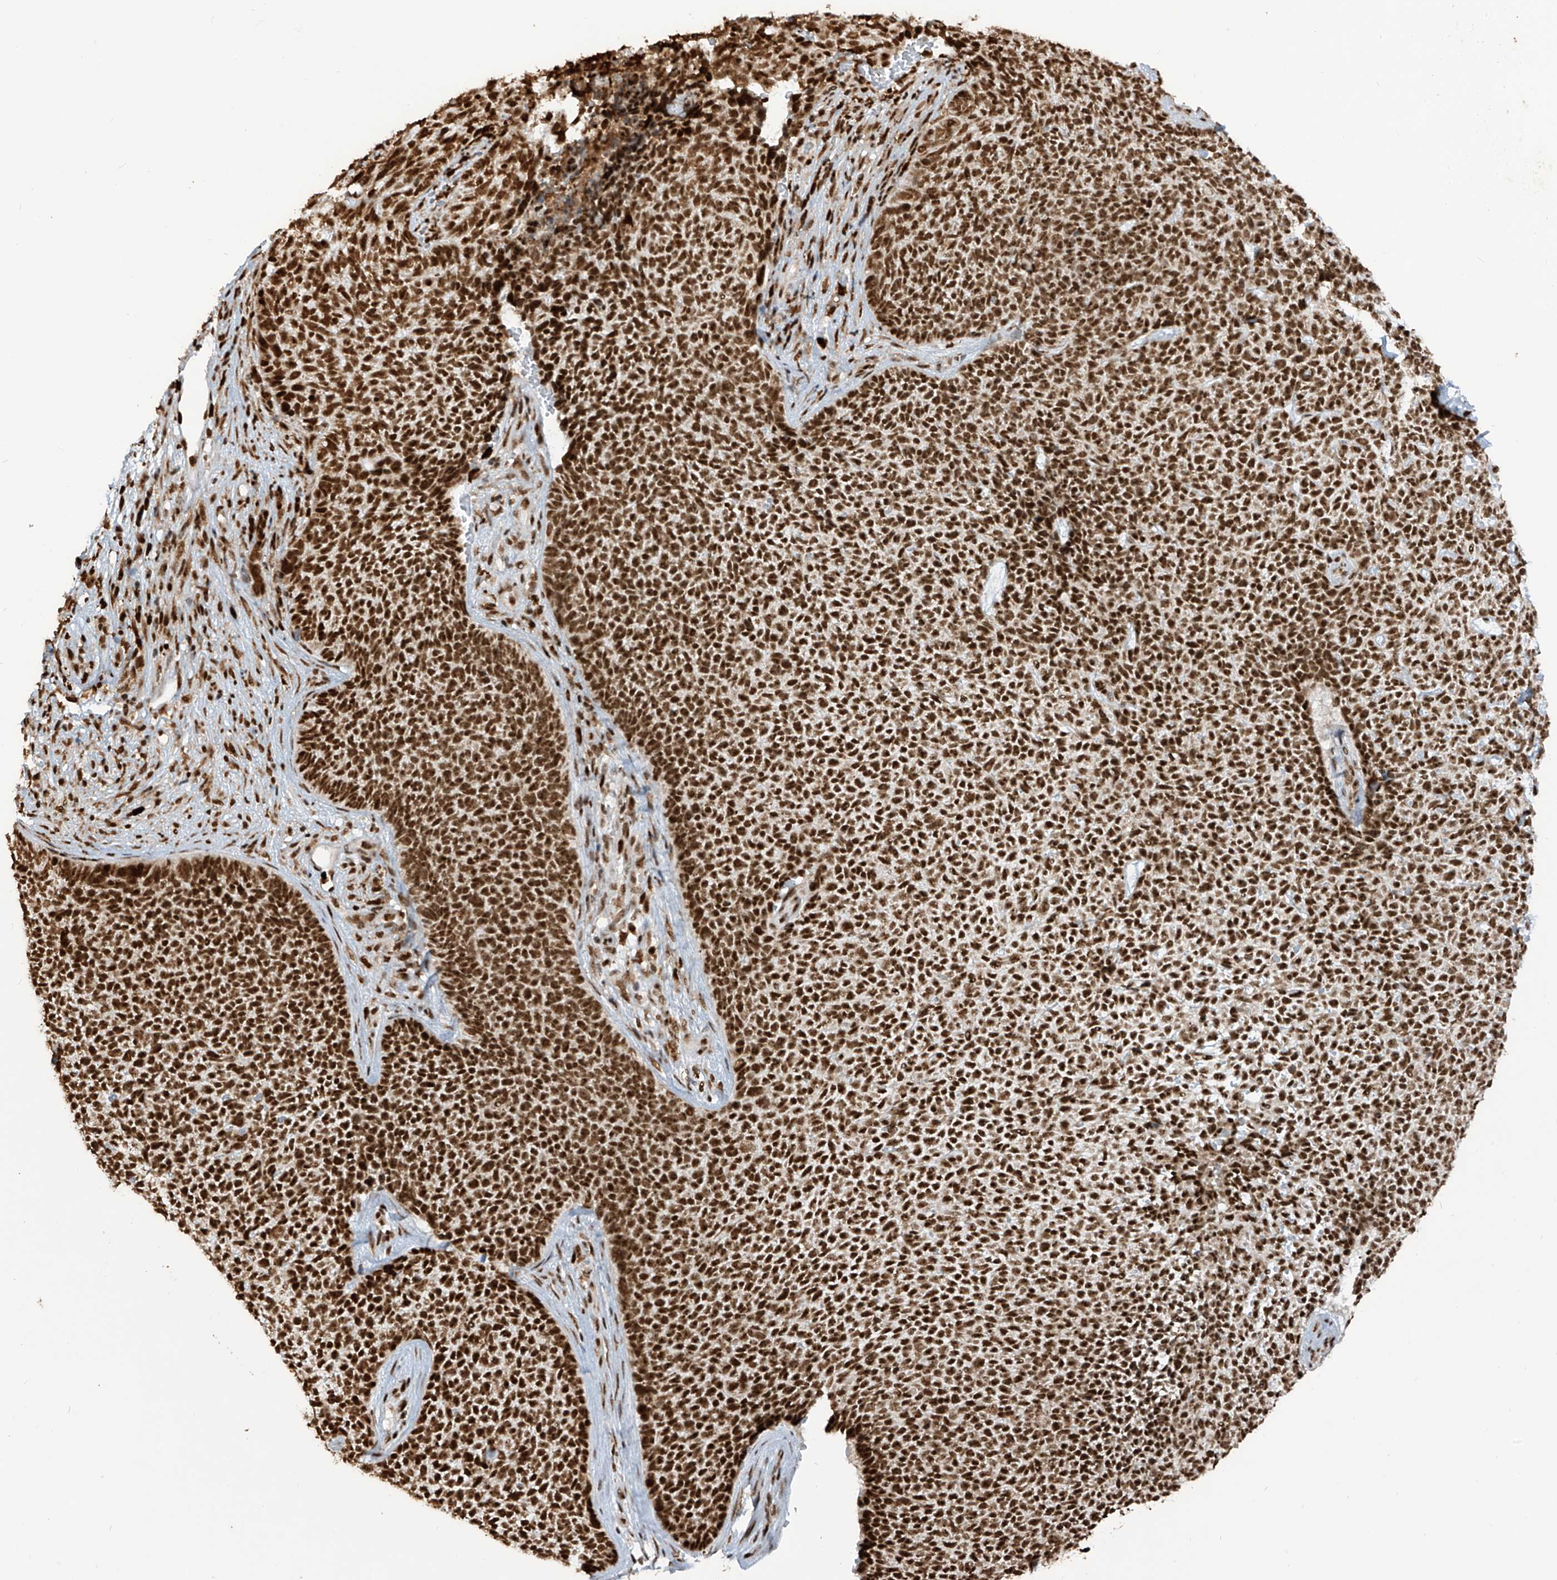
{"staining": {"intensity": "strong", "quantity": ">75%", "location": "nuclear"}, "tissue": "skin cancer", "cell_type": "Tumor cells", "image_type": "cancer", "snomed": [{"axis": "morphology", "description": "Basal cell carcinoma"}, {"axis": "topography", "description": "Skin"}], "caption": "Skin cancer stained for a protein (brown) shows strong nuclear positive staining in approximately >75% of tumor cells.", "gene": "LBH", "patient": {"sex": "female", "age": 84}}